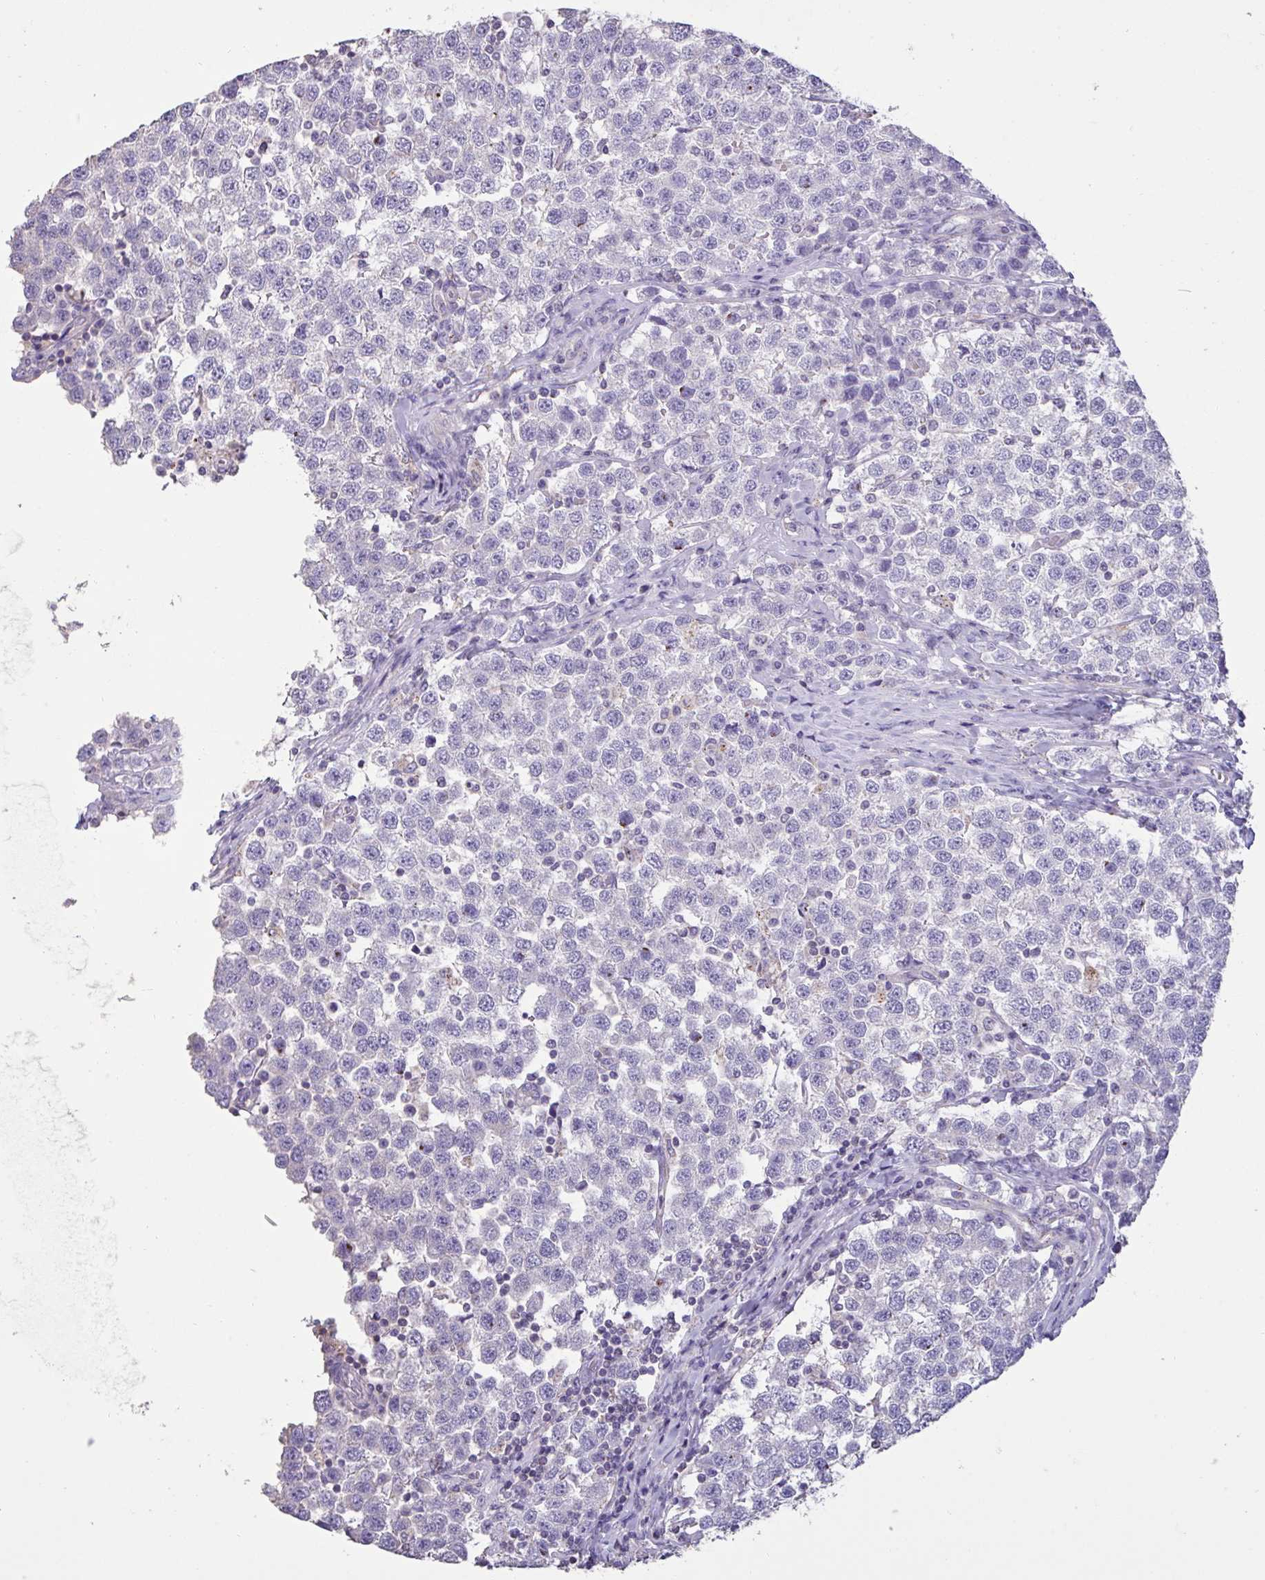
{"staining": {"intensity": "negative", "quantity": "none", "location": "none"}, "tissue": "testis cancer", "cell_type": "Tumor cells", "image_type": "cancer", "snomed": [{"axis": "morphology", "description": "Seminoma, NOS"}, {"axis": "topography", "description": "Testis"}], "caption": "The immunohistochemistry histopathology image has no significant expression in tumor cells of seminoma (testis) tissue. The staining is performed using DAB (3,3'-diaminobenzidine) brown chromogen with nuclei counter-stained in using hematoxylin.", "gene": "CHMP5", "patient": {"sex": "male", "age": 34}}